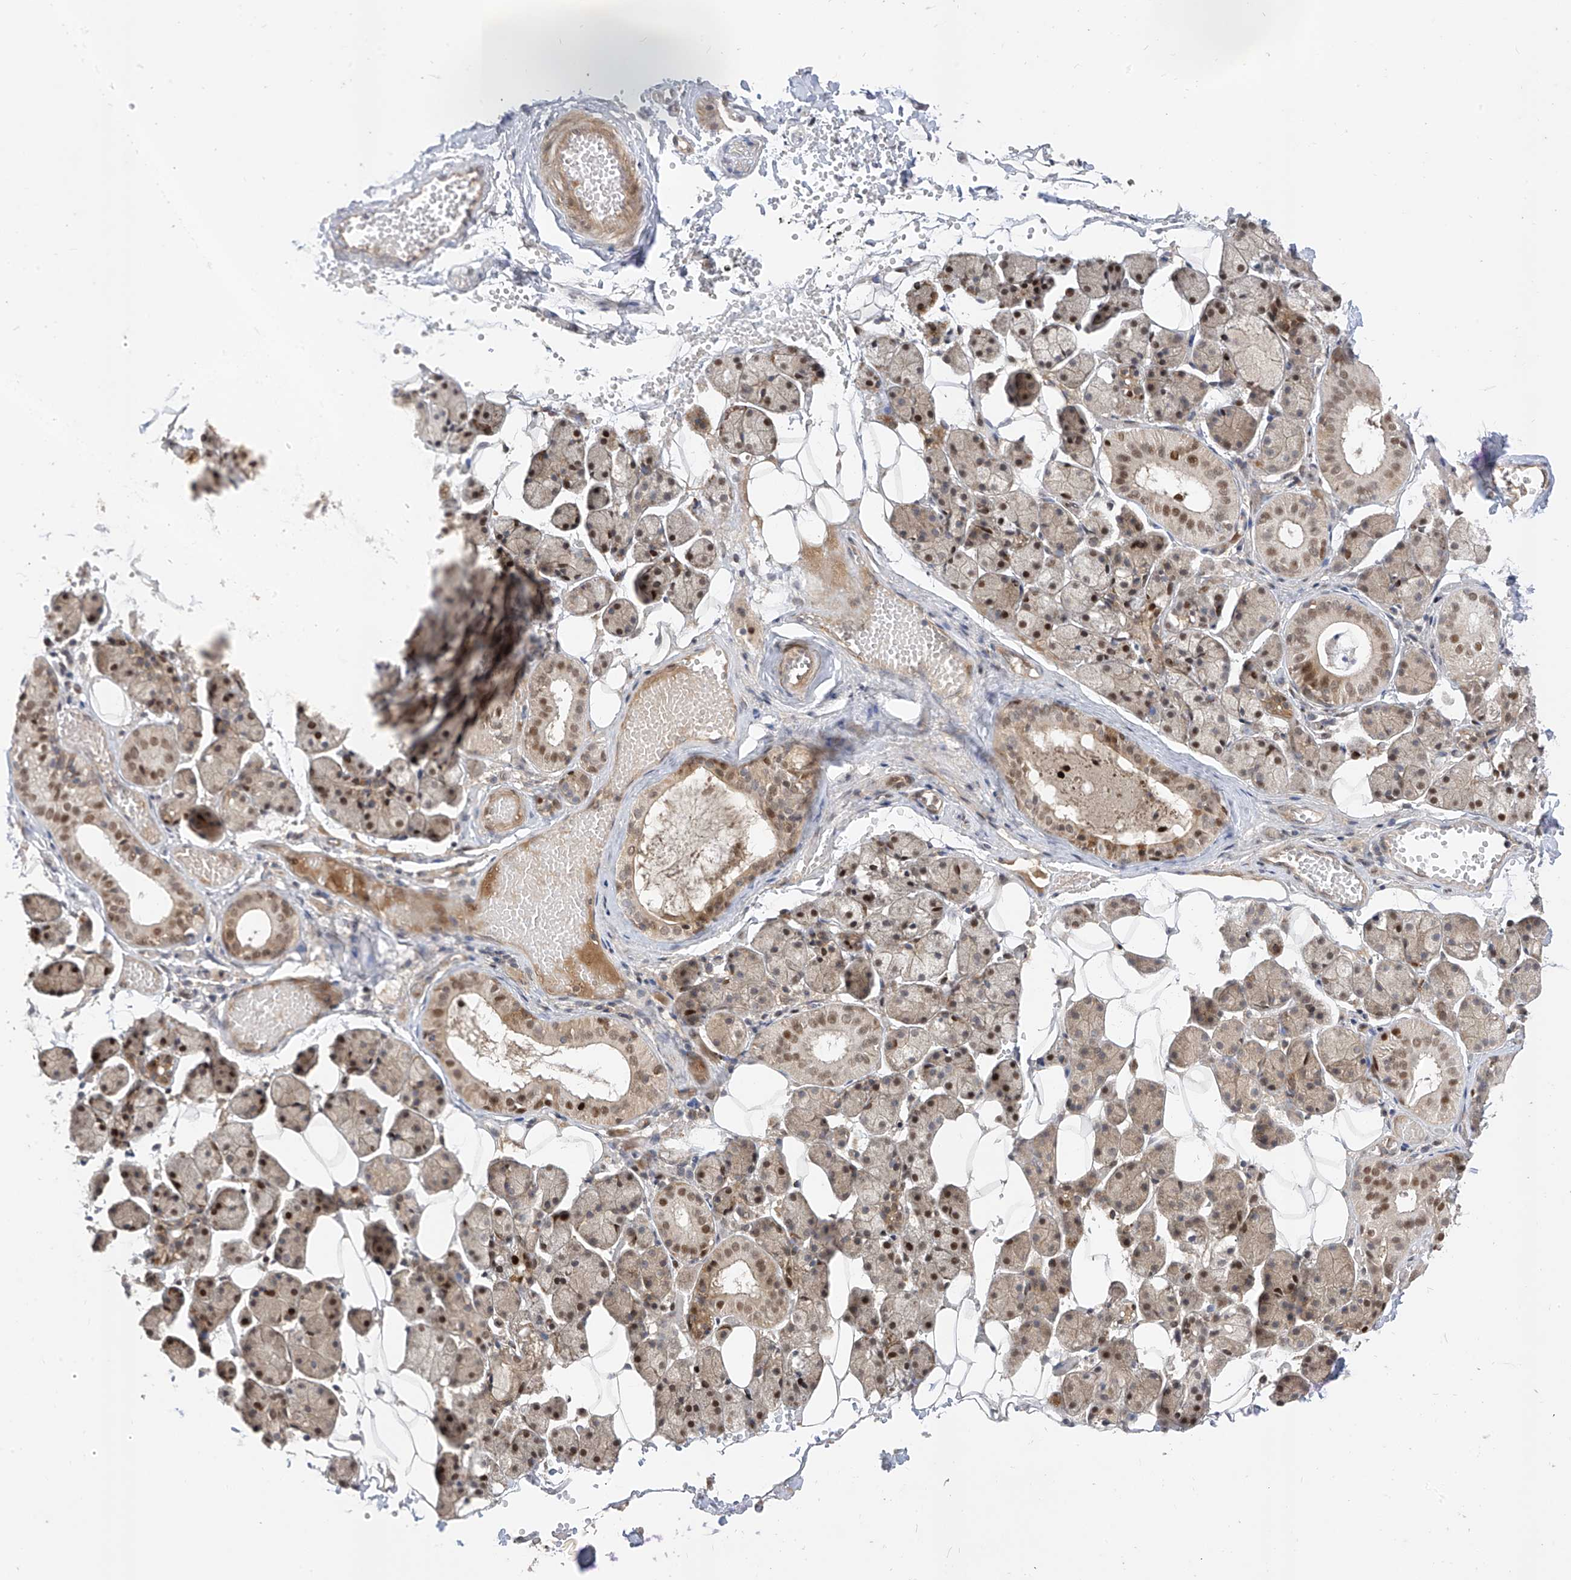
{"staining": {"intensity": "moderate", "quantity": "25%-75%", "location": "nuclear"}, "tissue": "salivary gland", "cell_type": "Glandular cells", "image_type": "normal", "snomed": [{"axis": "morphology", "description": "Normal tissue, NOS"}, {"axis": "topography", "description": "Salivary gland"}], "caption": "Salivary gland stained with a protein marker exhibits moderate staining in glandular cells.", "gene": "MRTFA", "patient": {"sex": "female", "age": 33}}